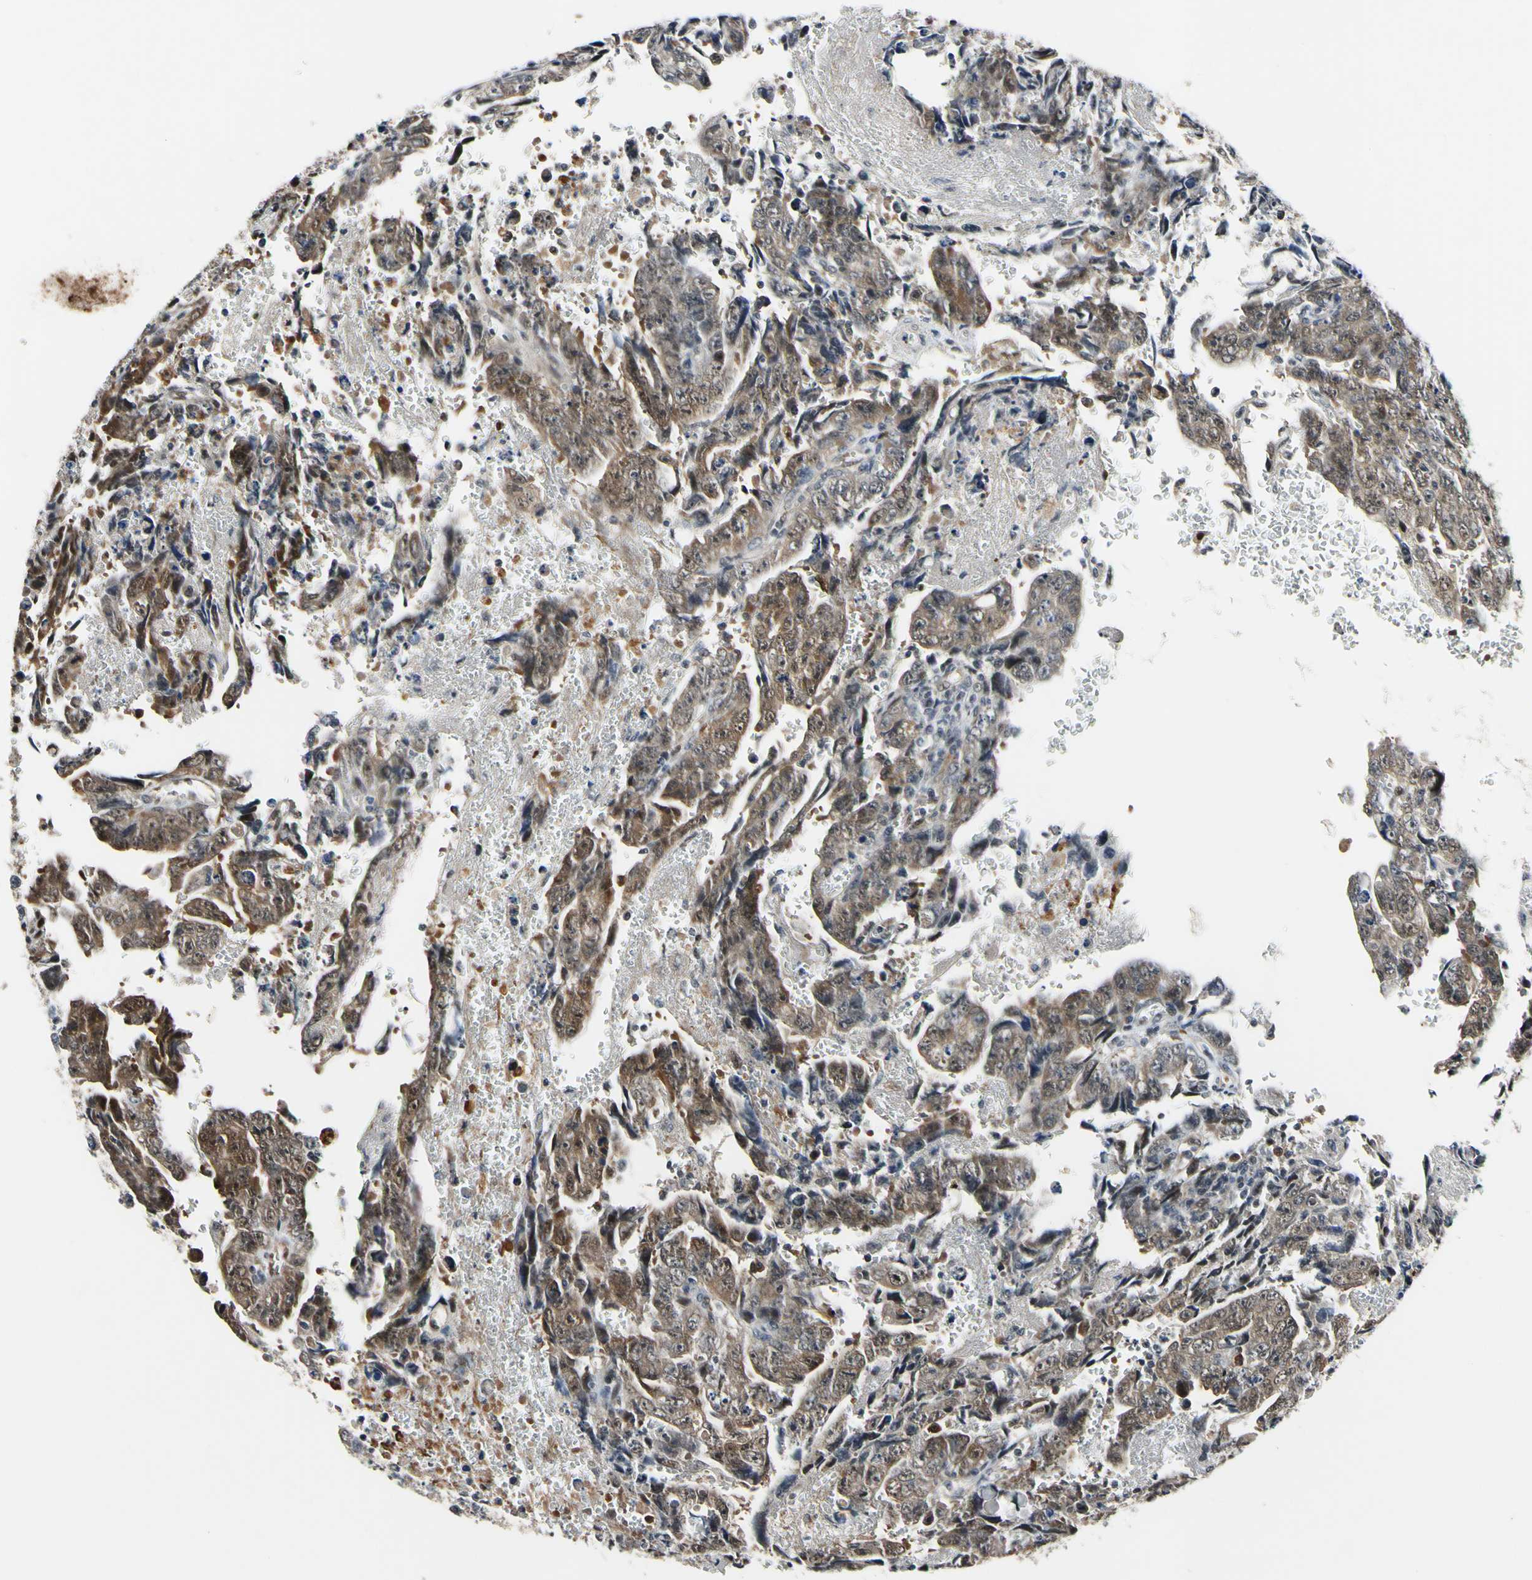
{"staining": {"intensity": "moderate", "quantity": ">75%", "location": "cytoplasmic/membranous"}, "tissue": "testis cancer", "cell_type": "Tumor cells", "image_type": "cancer", "snomed": [{"axis": "morphology", "description": "Carcinoma, Embryonal, NOS"}, {"axis": "topography", "description": "Testis"}], "caption": "Embryonal carcinoma (testis) stained with DAB (3,3'-diaminobenzidine) IHC exhibits medium levels of moderate cytoplasmic/membranous expression in approximately >75% of tumor cells. (DAB IHC, brown staining for protein, blue staining for nuclei).", "gene": "PSMD10", "patient": {"sex": "male", "age": 28}}